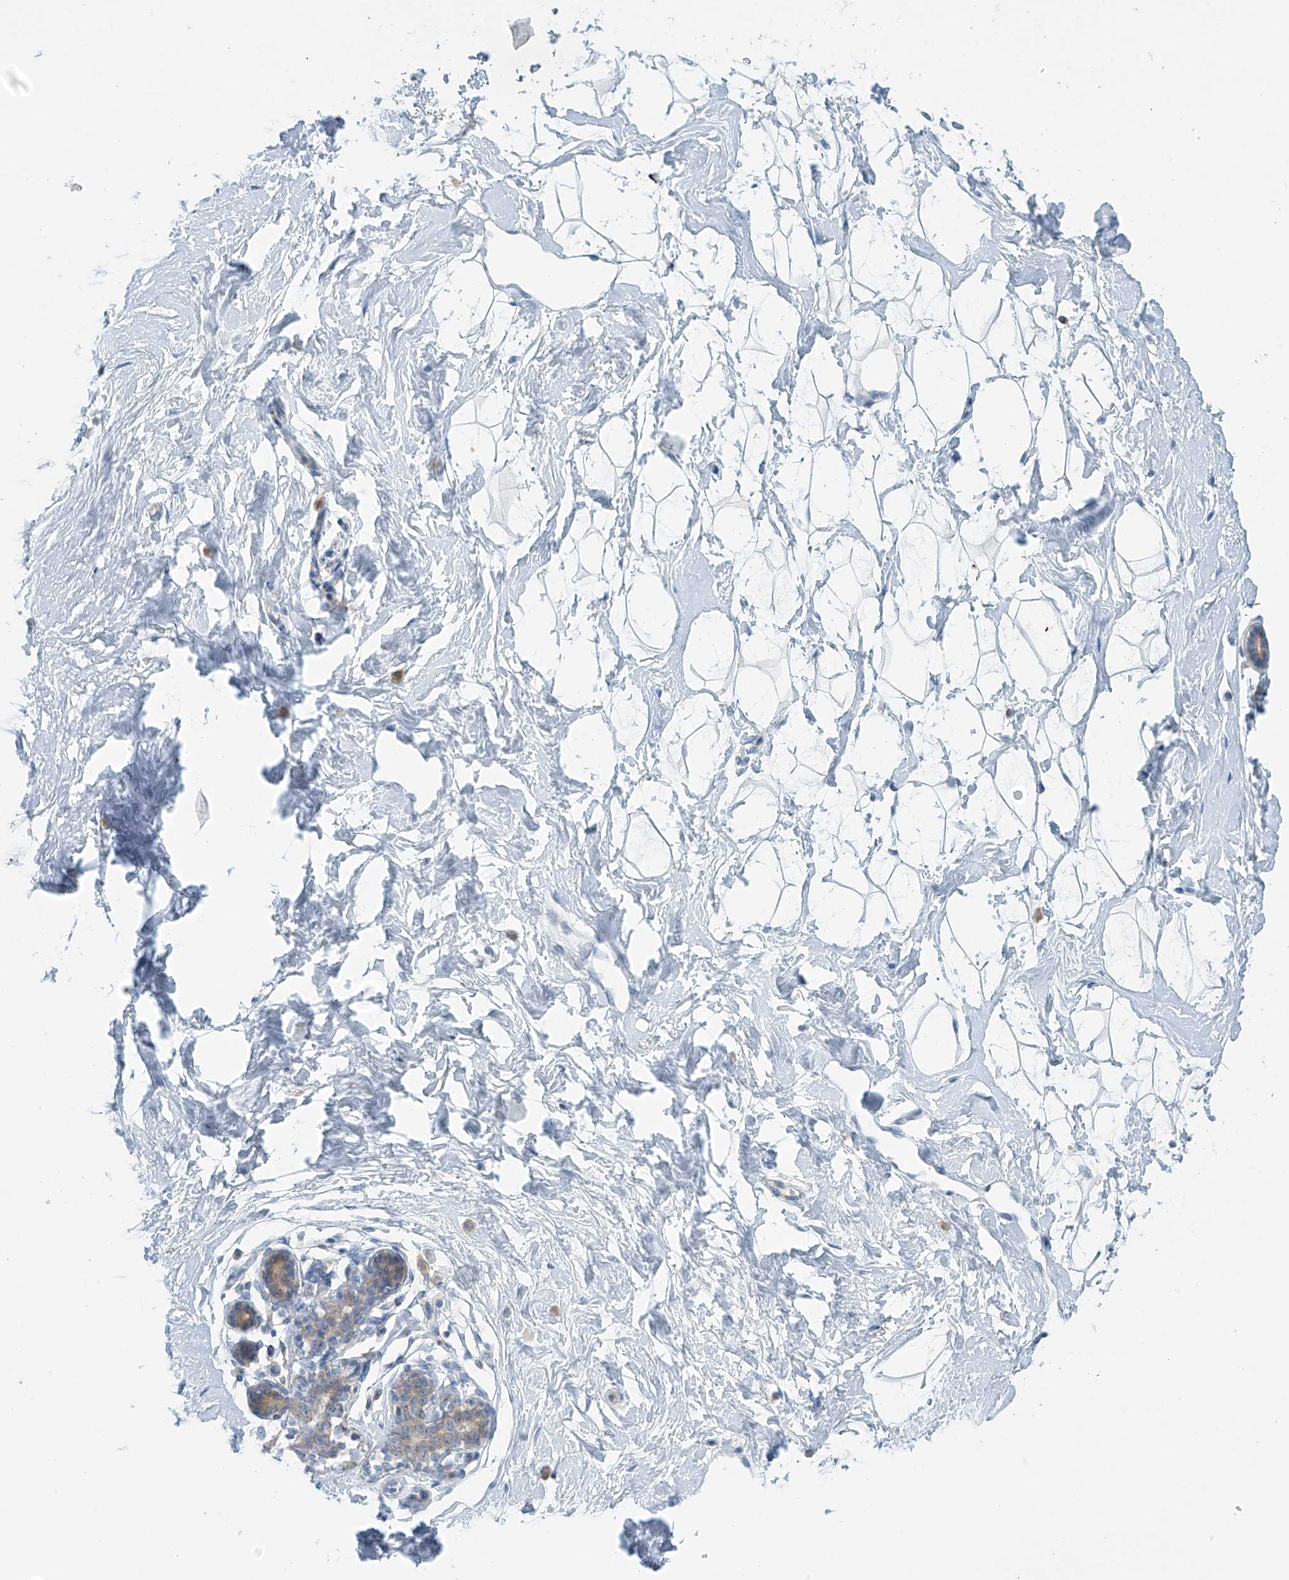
{"staining": {"intensity": "negative", "quantity": "none", "location": "none"}, "tissue": "breast", "cell_type": "Adipocytes", "image_type": "normal", "snomed": [{"axis": "morphology", "description": "Normal tissue, NOS"}, {"axis": "morphology", "description": "Adenoma, NOS"}, {"axis": "topography", "description": "Breast"}], "caption": "Immunohistochemical staining of benign human breast exhibits no significant positivity in adipocytes. The staining was performed using DAB to visualize the protein expression in brown, while the nuclei were stained in blue with hematoxylin (Magnification: 20x).", "gene": "SLC6A12", "patient": {"sex": "female", "age": 23}}